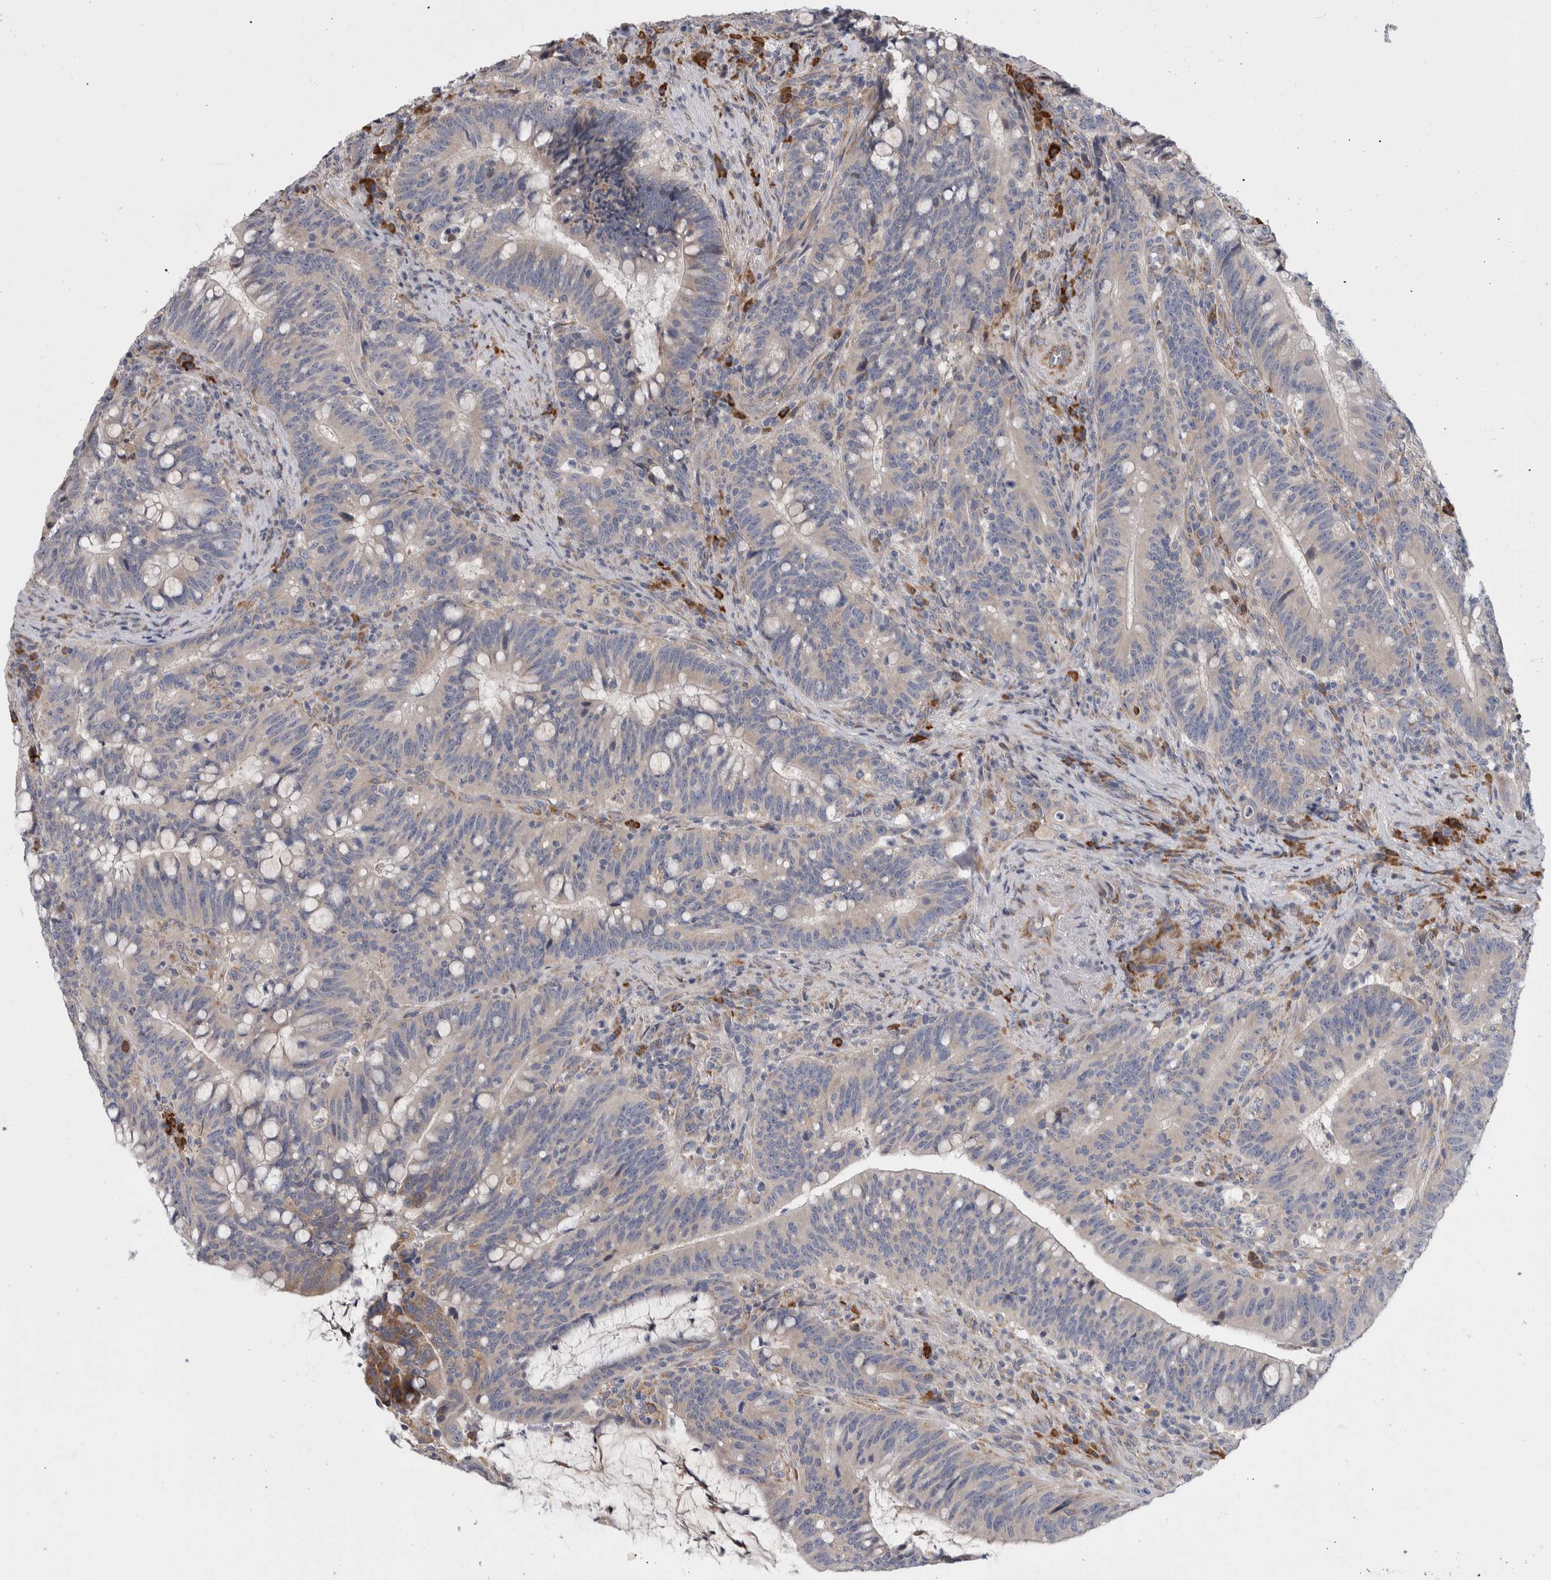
{"staining": {"intensity": "negative", "quantity": "none", "location": "none"}, "tissue": "colorectal cancer", "cell_type": "Tumor cells", "image_type": "cancer", "snomed": [{"axis": "morphology", "description": "Adenocarcinoma, NOS"}, {"axis": "topography", "description": "Colon"}], "caption": "Protein analysis of colorectal cancer demonstrates no significant positivity in tumor cells.", "gene": "IBTK", "patient": {"sex": "female", "age": 66}}